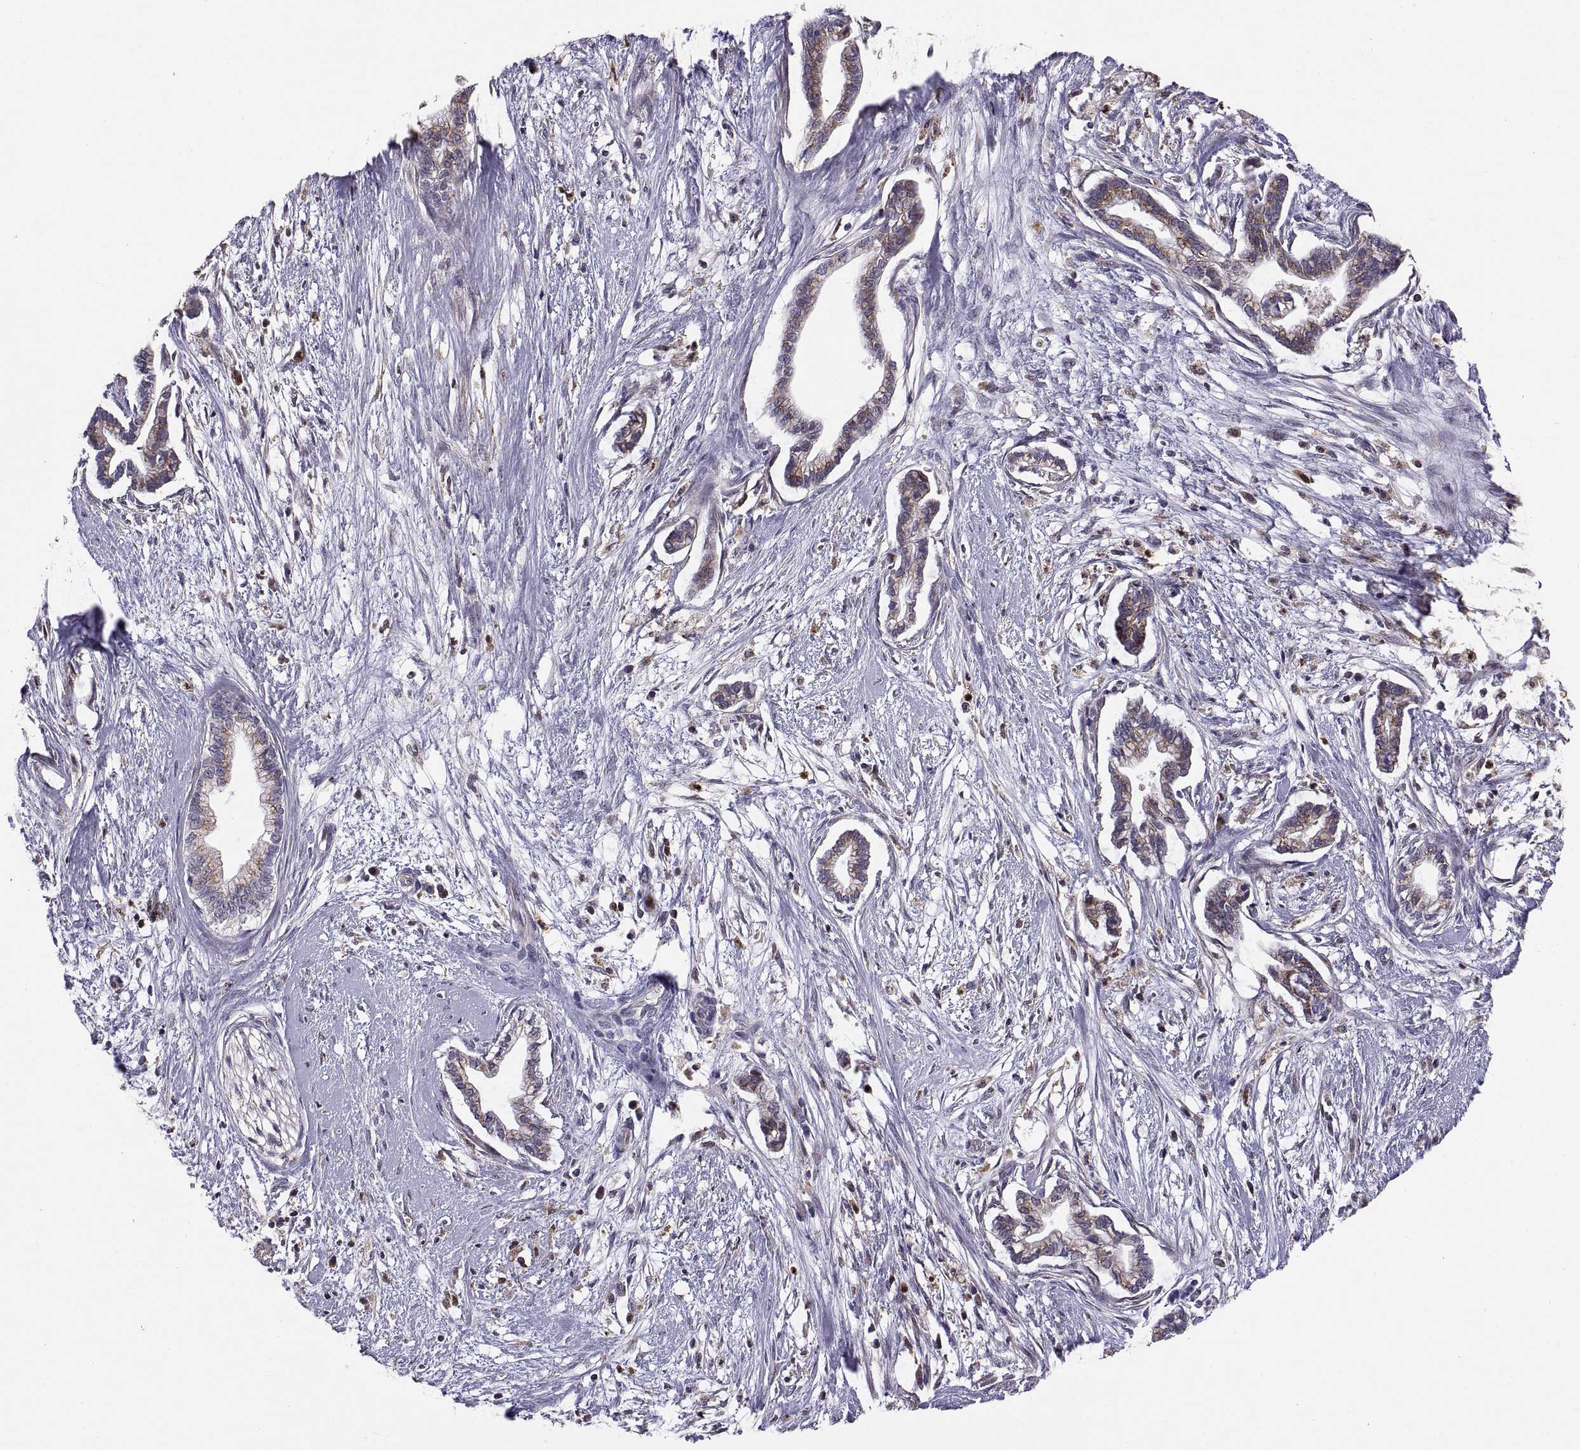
{"staining": {"intensity": "weak", "quantity": ">75%", "location": "cytoplasmic/membranous"}, "tissue": "cervical cancer", "cell_type": "Tumor cells", "image_type": "cancer", "snomed": [{"axis": "morphology", "description": "Adenocarcinoma, NOS"}, {"axis": "topography", "description": "Cervix"}], "caption": "Immunohistochemistry image of human cervical cancer stained for a protein (brown), which exhibits low levels of weak cytoplasmic/membranous positivity in approximately >75% of tumor cells.", "gene": "ACAP1", "patient": {"sex": "female", "age": 62}}